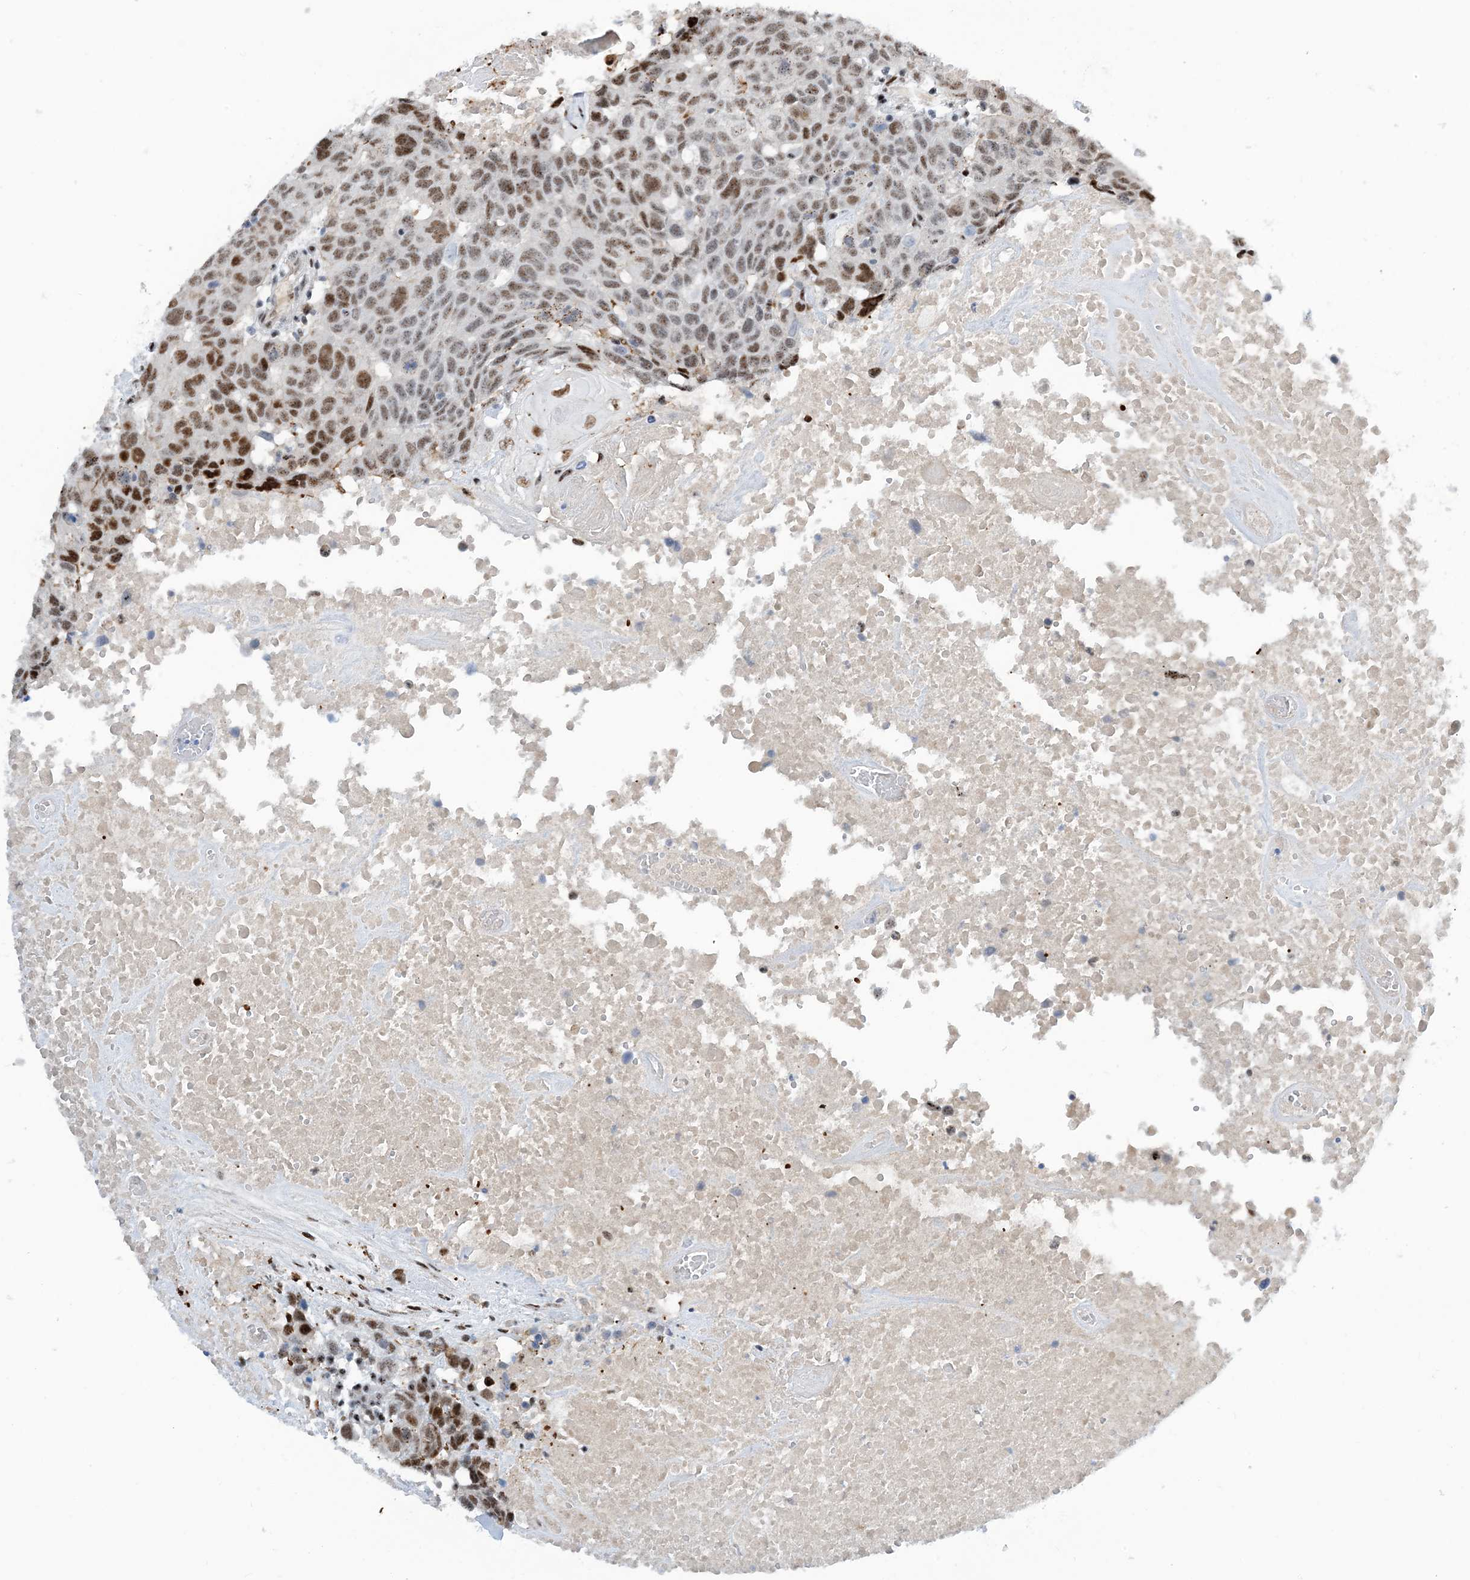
{"staining": {"intensity": "moderate", "quantity": ">75%", "location": "nuclear"}, "tissue": "head and neck cancer", "cell_type": "Tumor cells", "image_type": "cancer", "snomed": [{"axis": "morphology", "description": "Squamous cell carcinoma, NOS"}, {"axis": "topography", "description": "Head-Neck"}], "caption": "Immunohistochemical staining of human squamous cell carcinoma (head and neck) exhibits medium levels of moderate nuclear protein positivity in about >75% of tumor cells.", "gene": "HEMK1", "patient": {"sex": "male", "age": 66}}